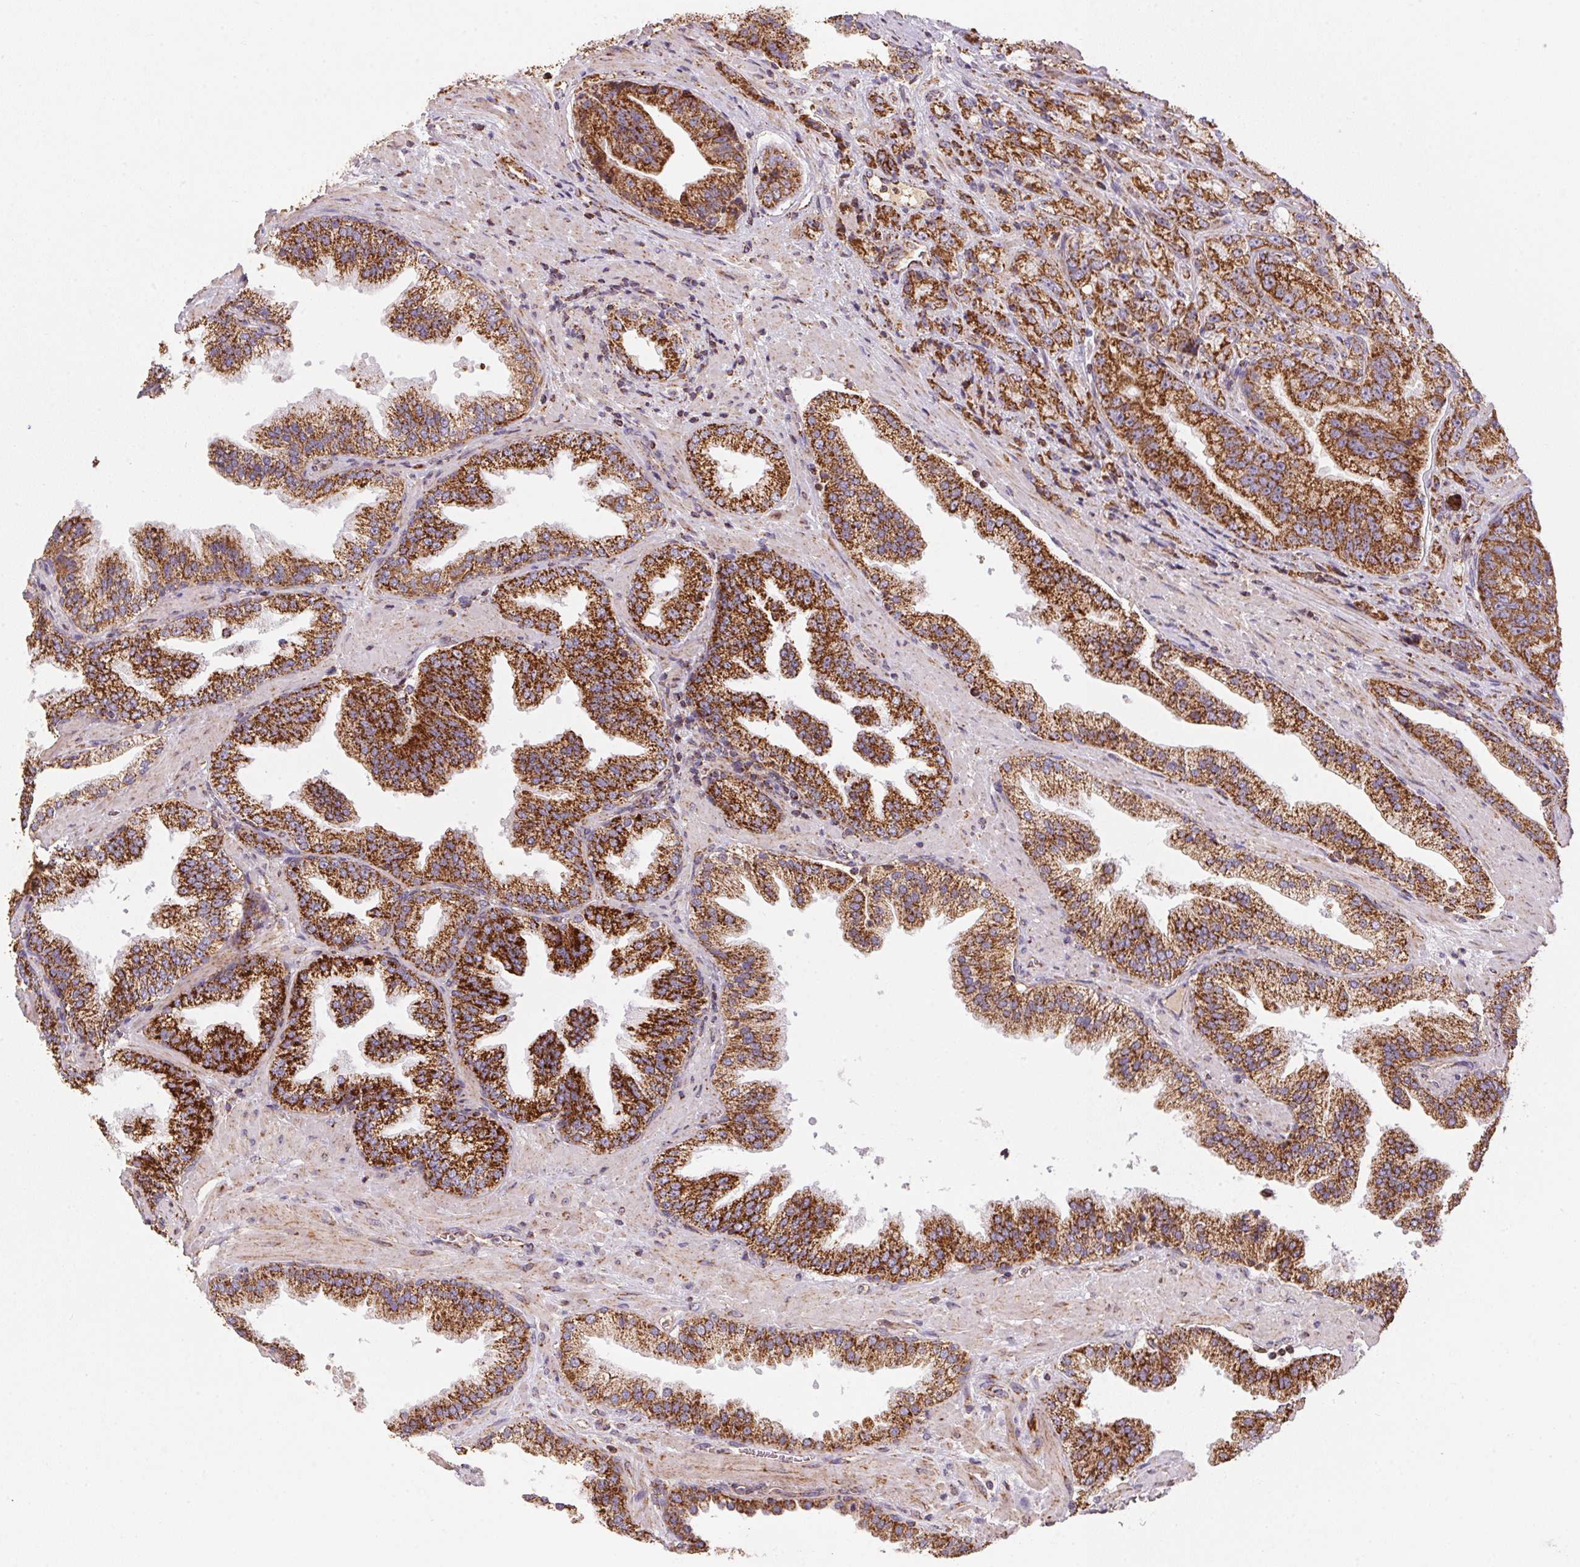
{"staining": {"intensity": "strong", "quantity": ">75%", "location": "cytoplasmic/membranous"}, "tissue": "prostate cancer", "cell_type": "Tumor cells", "image_type": "cancer", "snomed": [{"axis": "morphology", "description": "Adenocarcinoma, NOS"}, {"axis": "topography", "description": "Prostate"}], "caption": "Prostate cancer (adenocarcinoma) was stained to show a protein in brown. There is high levels of strong cytoplasmic/membranous positivity in about >75% of tumor cells.", "gene": "NDUFS2", "patient": {"sex": "male", "age": 63}}